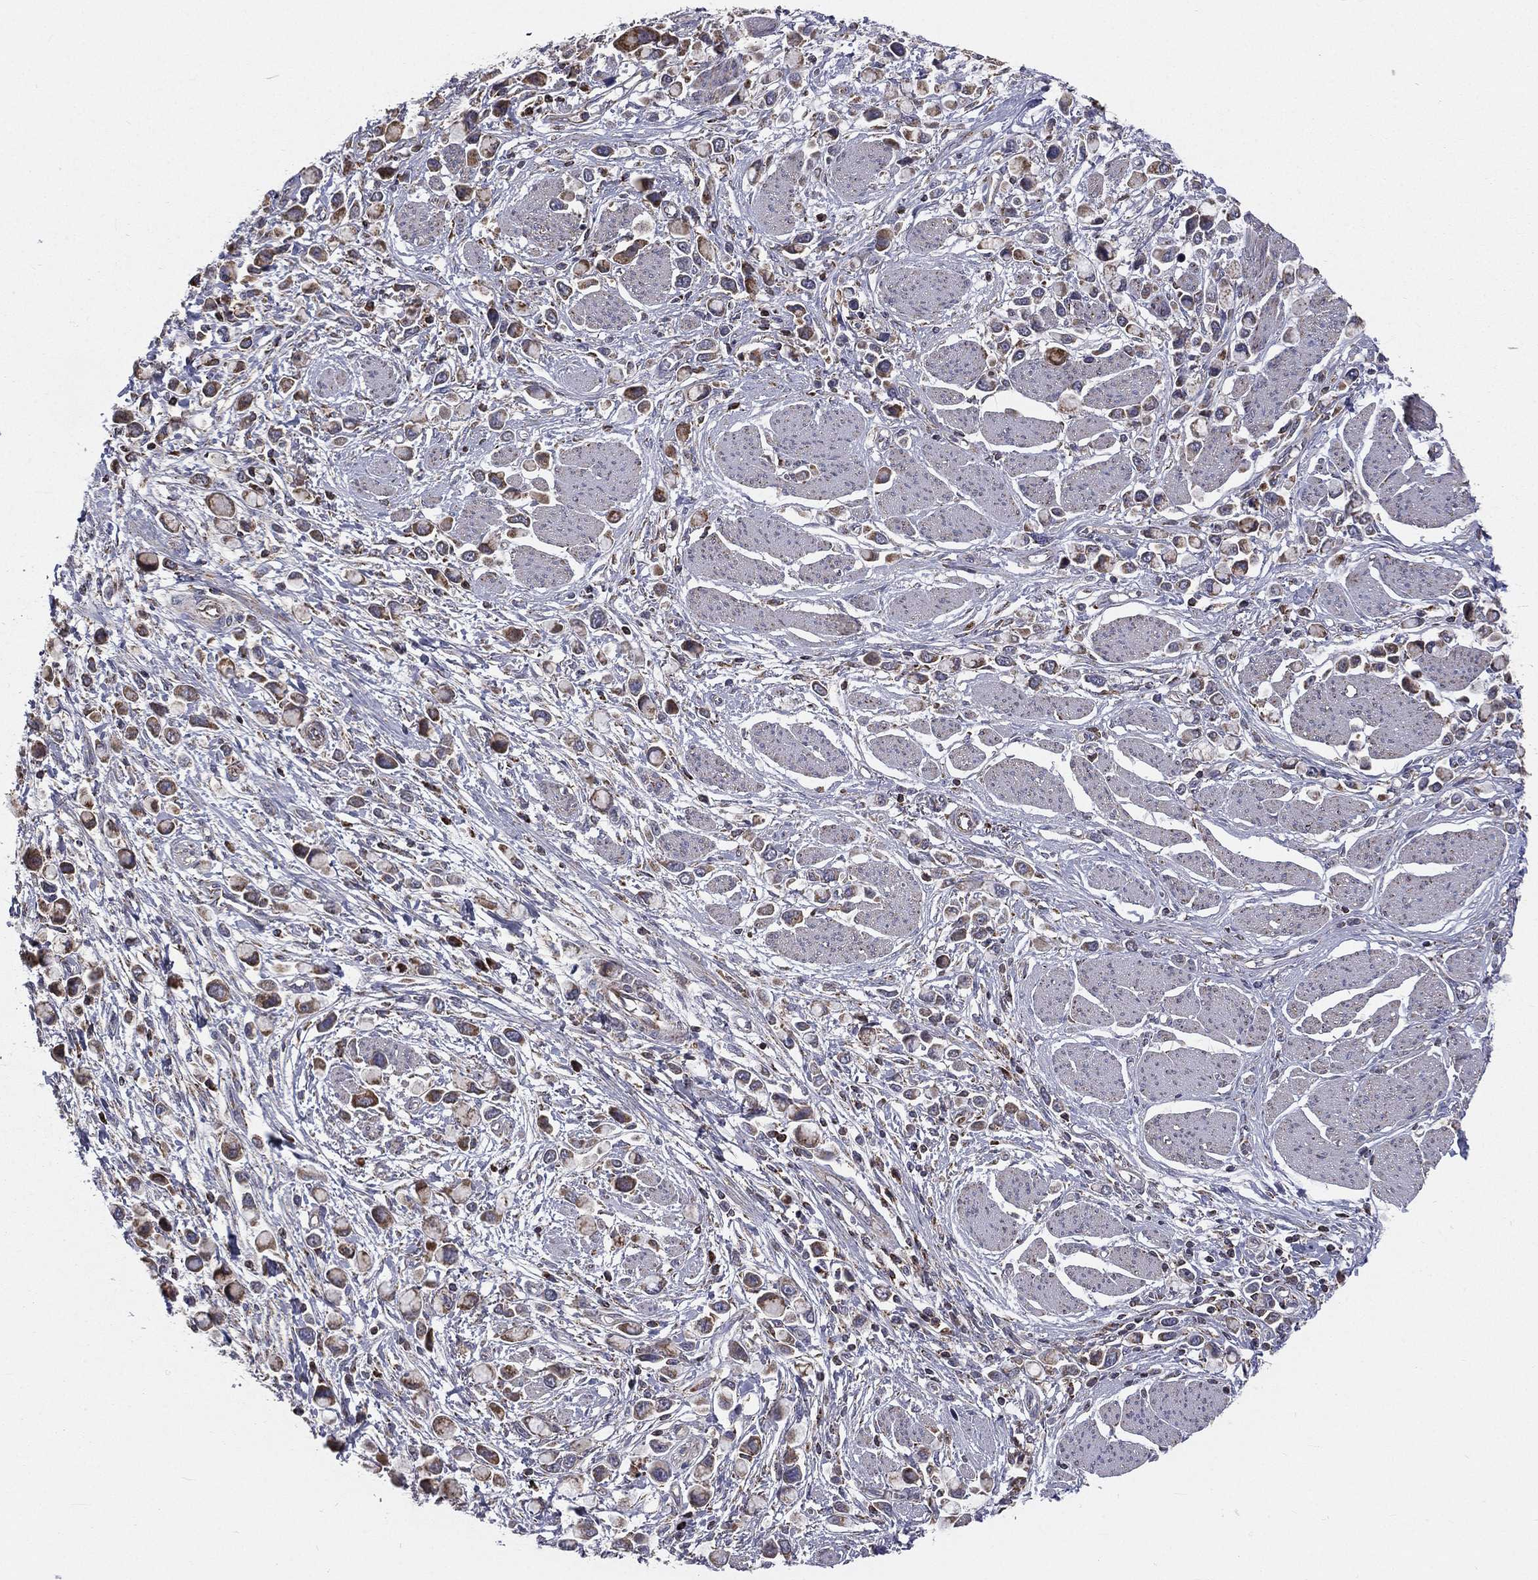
{"staining": {"intensity": "moderate", "quantity": "25%-75%", "location": "cytoplasmic/membranous"}, "tissue": "stomach cancer", "cell_type": "Tumor cells", "image_type": "cancer", "snomed": [{"axis": "morphology", "description": "Adenocarcinoma, NOS"}, {"axis": "topography", "description": "Stomach"}], "caption": "Protein expression by immunohistochemistry (IHC) exhibits moderate cytoplasmic/membranous expression in approximately 25%-75% of tumor cells in stomach cancer. The protein is shown in brown color, while the nuclei are stained blue.", "gene": "GPD1", "patient": {"sex": "female", "age": 81}}